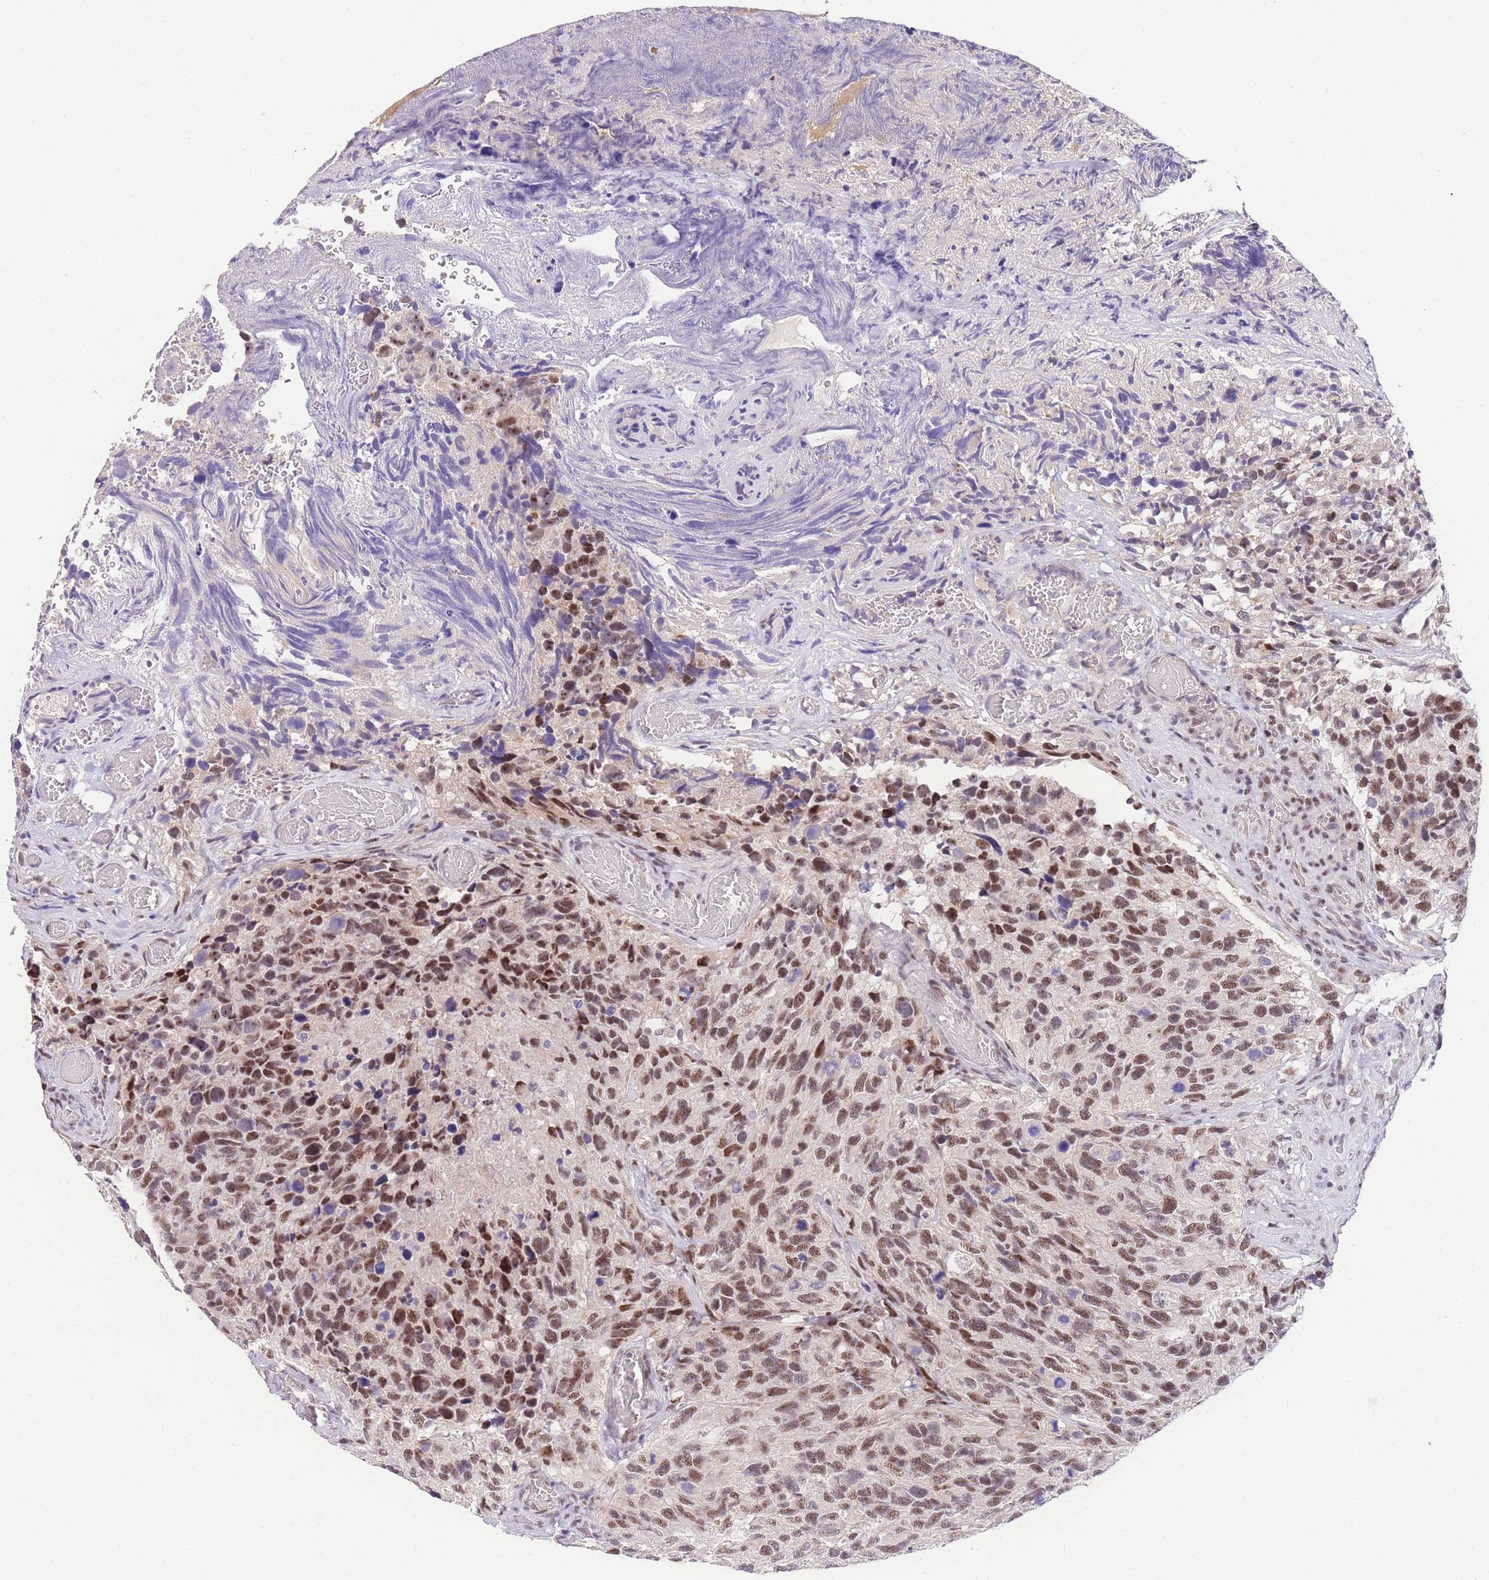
{"staining": {"intensity": "moderate", "quantity": ">75%", "location": "nuclear"}, "tissue": "glioma", "cell_type": "Tumor cells", "image_type": "cancer", "snomed": [{"axis": "morphology", "description": "Glioma, malignant, High grade"}, {"axis": "topography", "description": "Brain"}], "caption": "Immunohistochemical staining of human malignant high-grade glioma shows medium levels of moderate nuclear expression in approximately >75% of tumor cells.", "gene": "SLC35F2", "patient": {"sex": "male", "age": 69}}